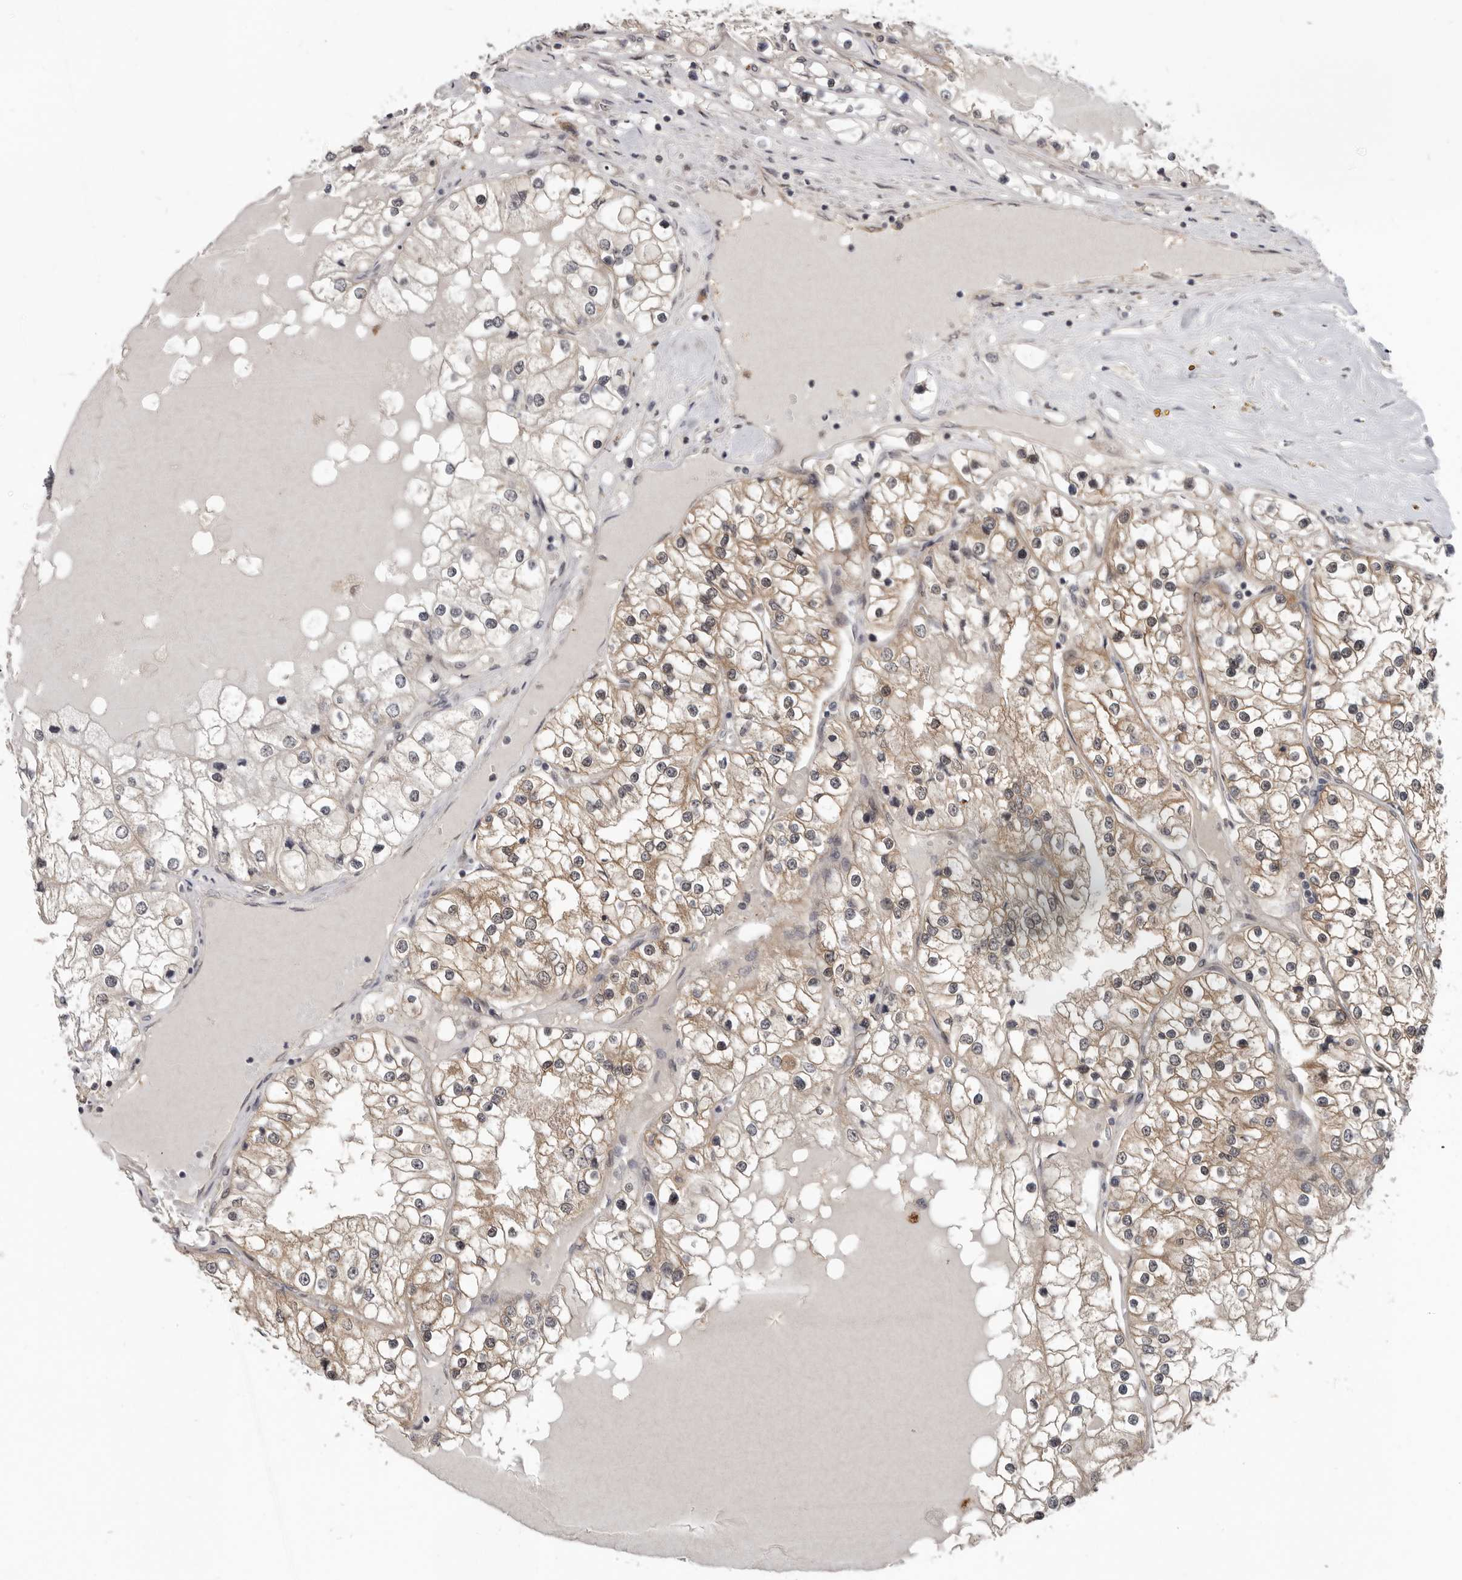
{"staining": {"intensity": "moderate", "quantity": ">75%", "location": "cytoplasmic/membranous"}, "tissue": "renal cancer", "cell_type": "Tumor cells", "image_type": "cancer", "snomed": [{"axis": "morphology", "description": "Adenocarcinoma, NOS"}, {"axis": "topography", "description": "Kidney"}], "caption": "A high-resolution micrograph shows immunohistochemistry staining of renal cancer (adenocarcinoma), which shows moderate cytoplasmic/membranous expression in approximately >75% of tumor cells.", "gene": "BAD", "patient": {"sex": "male", "age": 68}}